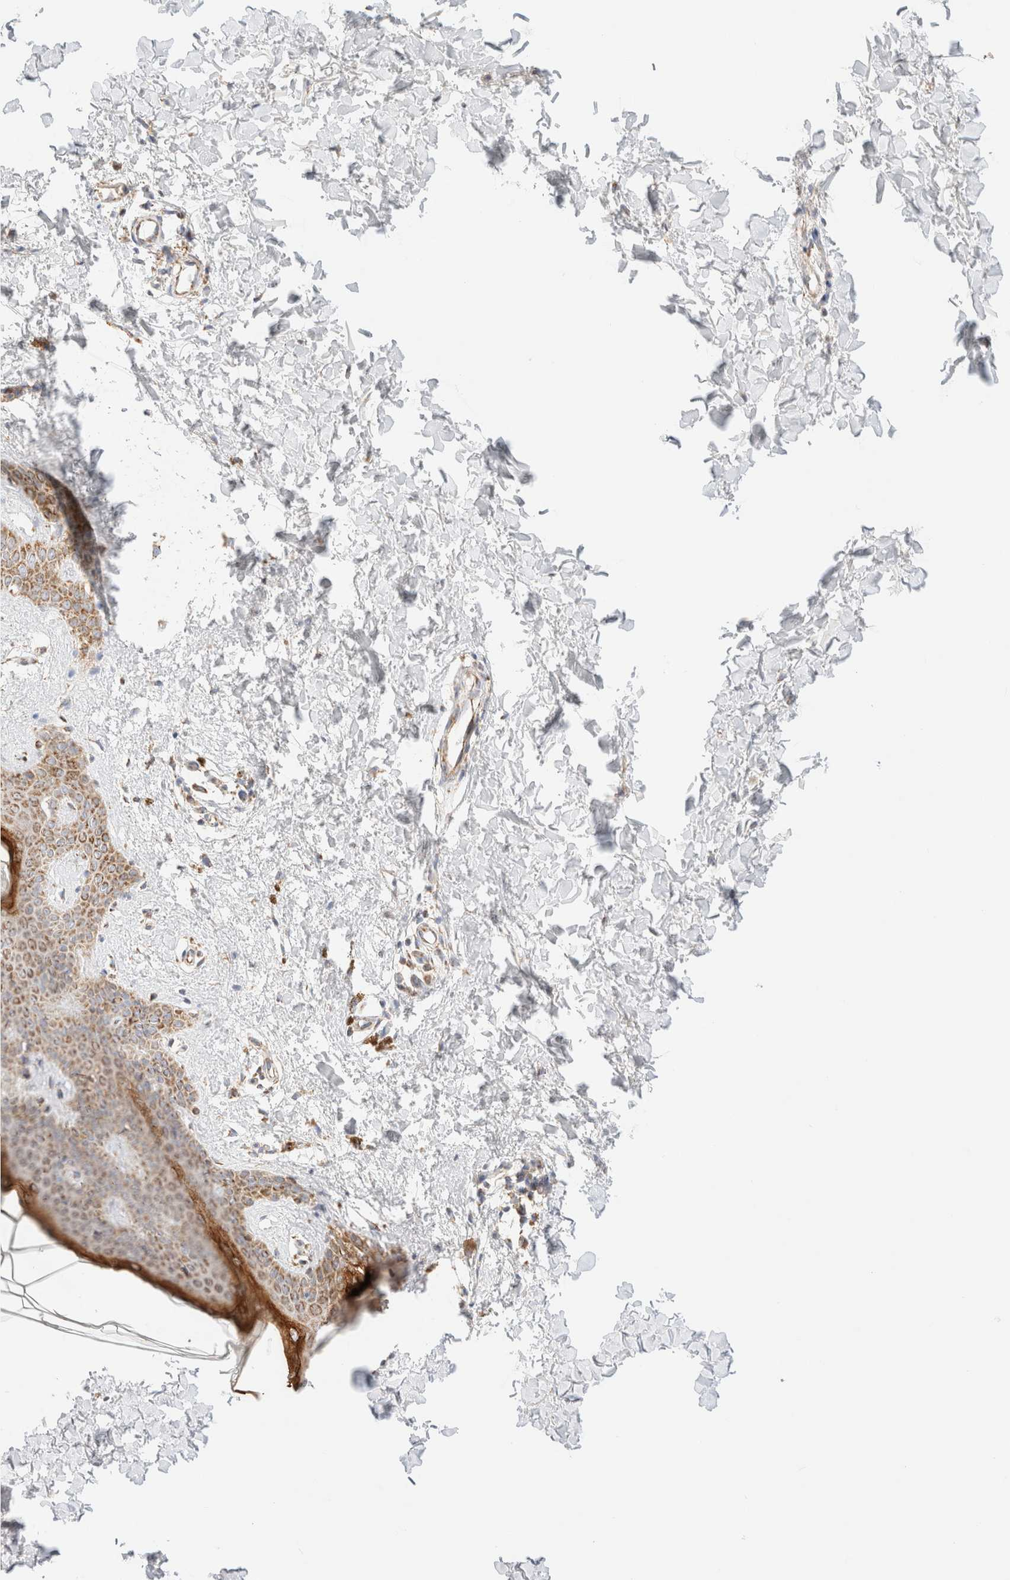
{"staining": {"intensity": "weak", "quantity": "25%-75%", "location": "cytoplasmic/membranous"}, "tissue": "skin", "cell_type": "Fibroblasts", "image_type": "normal", "snomed": [{"axis": "morphology", "description": "Normal tissue, NOS"}, {"axis": "topography", "description": "Skin"}], "caption": "Fibroblasts display low levels of weak cytoplasmic/membranous expression in approximately 25%-75% of cells in unremarkable skin.", "gene": "PHB2", "patient": {"sex": "female", "age": 46}}